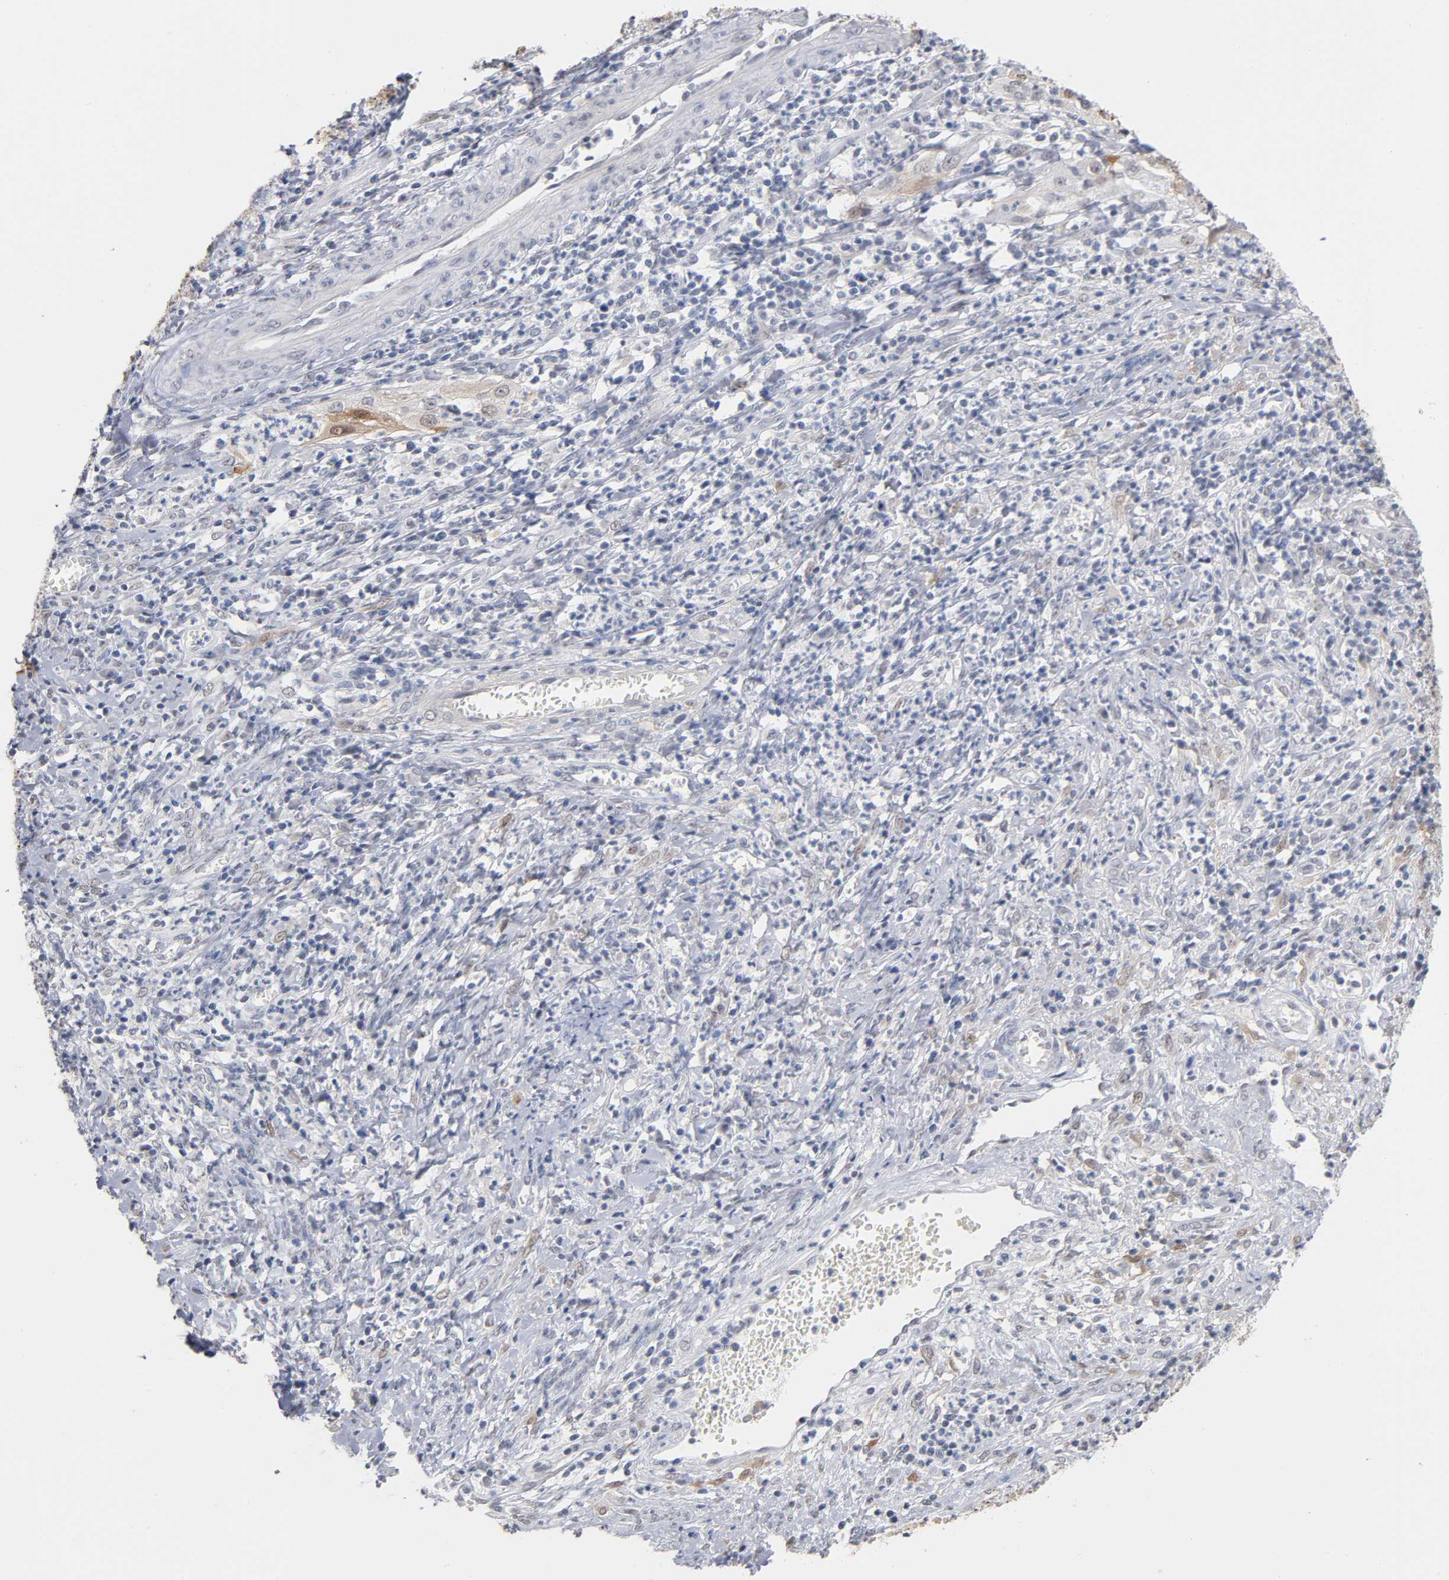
{"staining": {"intensity": "weak", "quantity": "<25%", "location": "cytoplasmic/membranous,nuclear"}, "tissue": "cervical cancer", "cell_type": "Tumor cells", "image_type": "cancer", "snomed": [{"axis": "morphology", "description": "Squamous cell carcinoma, NOS"}, {"axis": "topography", "description": "Cervix"}], "caption": "Tumor cells show no significant protein staining in cervical cancer.", "gene": "CRABP2", "patient": {"sex": "female", "age": 32}}